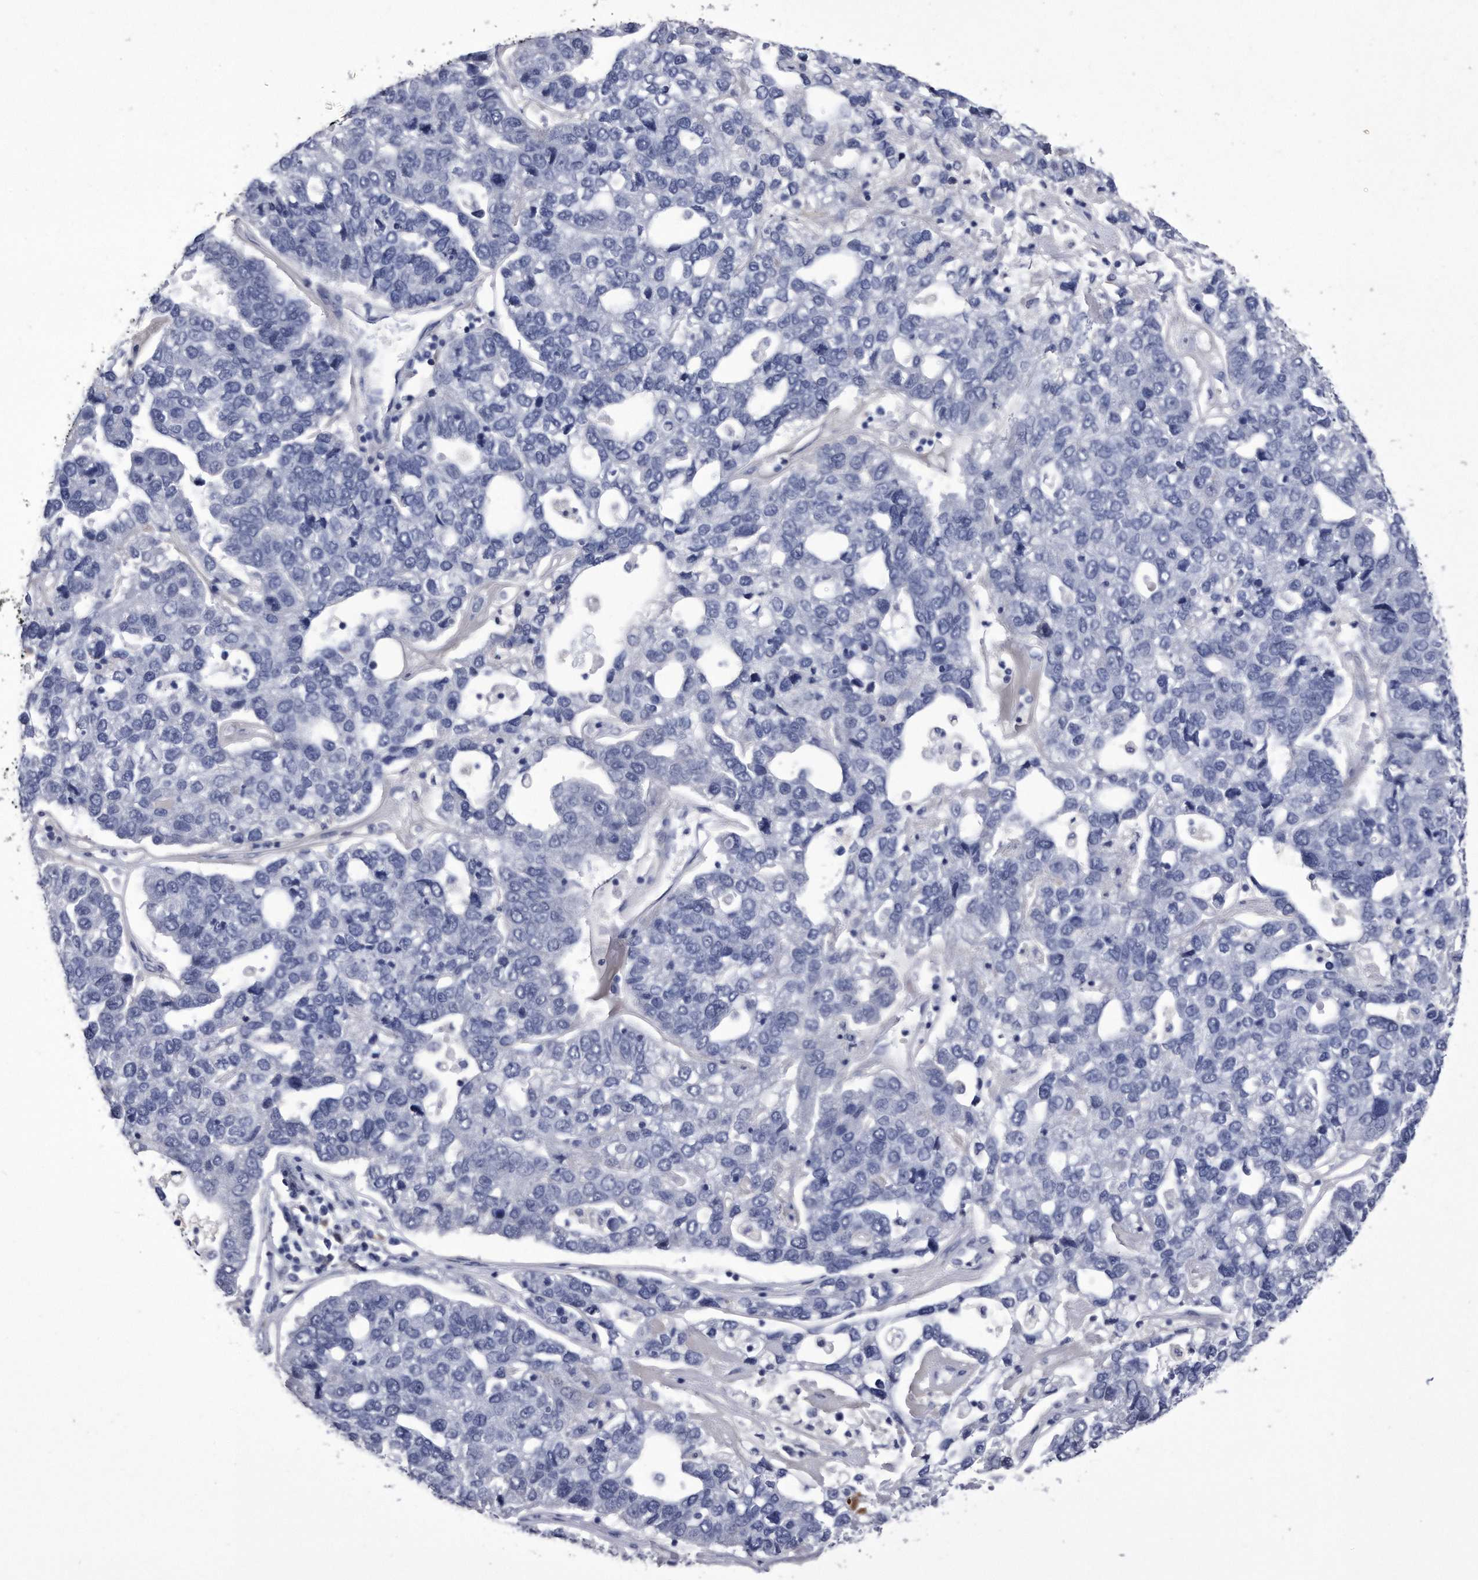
{"staining": {"intensity": "negative", "quantity": "none", "location": "none"}, "tissue": "pancreatic cancer", "cell_type": "Tumor cells", "image_type": "cancer", "snomed": [{"axis": "morphology", "description": "Adenocarcinoma, NOS"}, {"axis": "topography", "description": "Pancreas"}], "caption": "An IHC micrograph of pancreatic cancer (adenocarcinoma) is shown. There is no staining in tumor cells of pancreatic cancer (adenocarcinoma).", "gene": "KCTD8", "patient": {"sex": "female", "age": 61}}